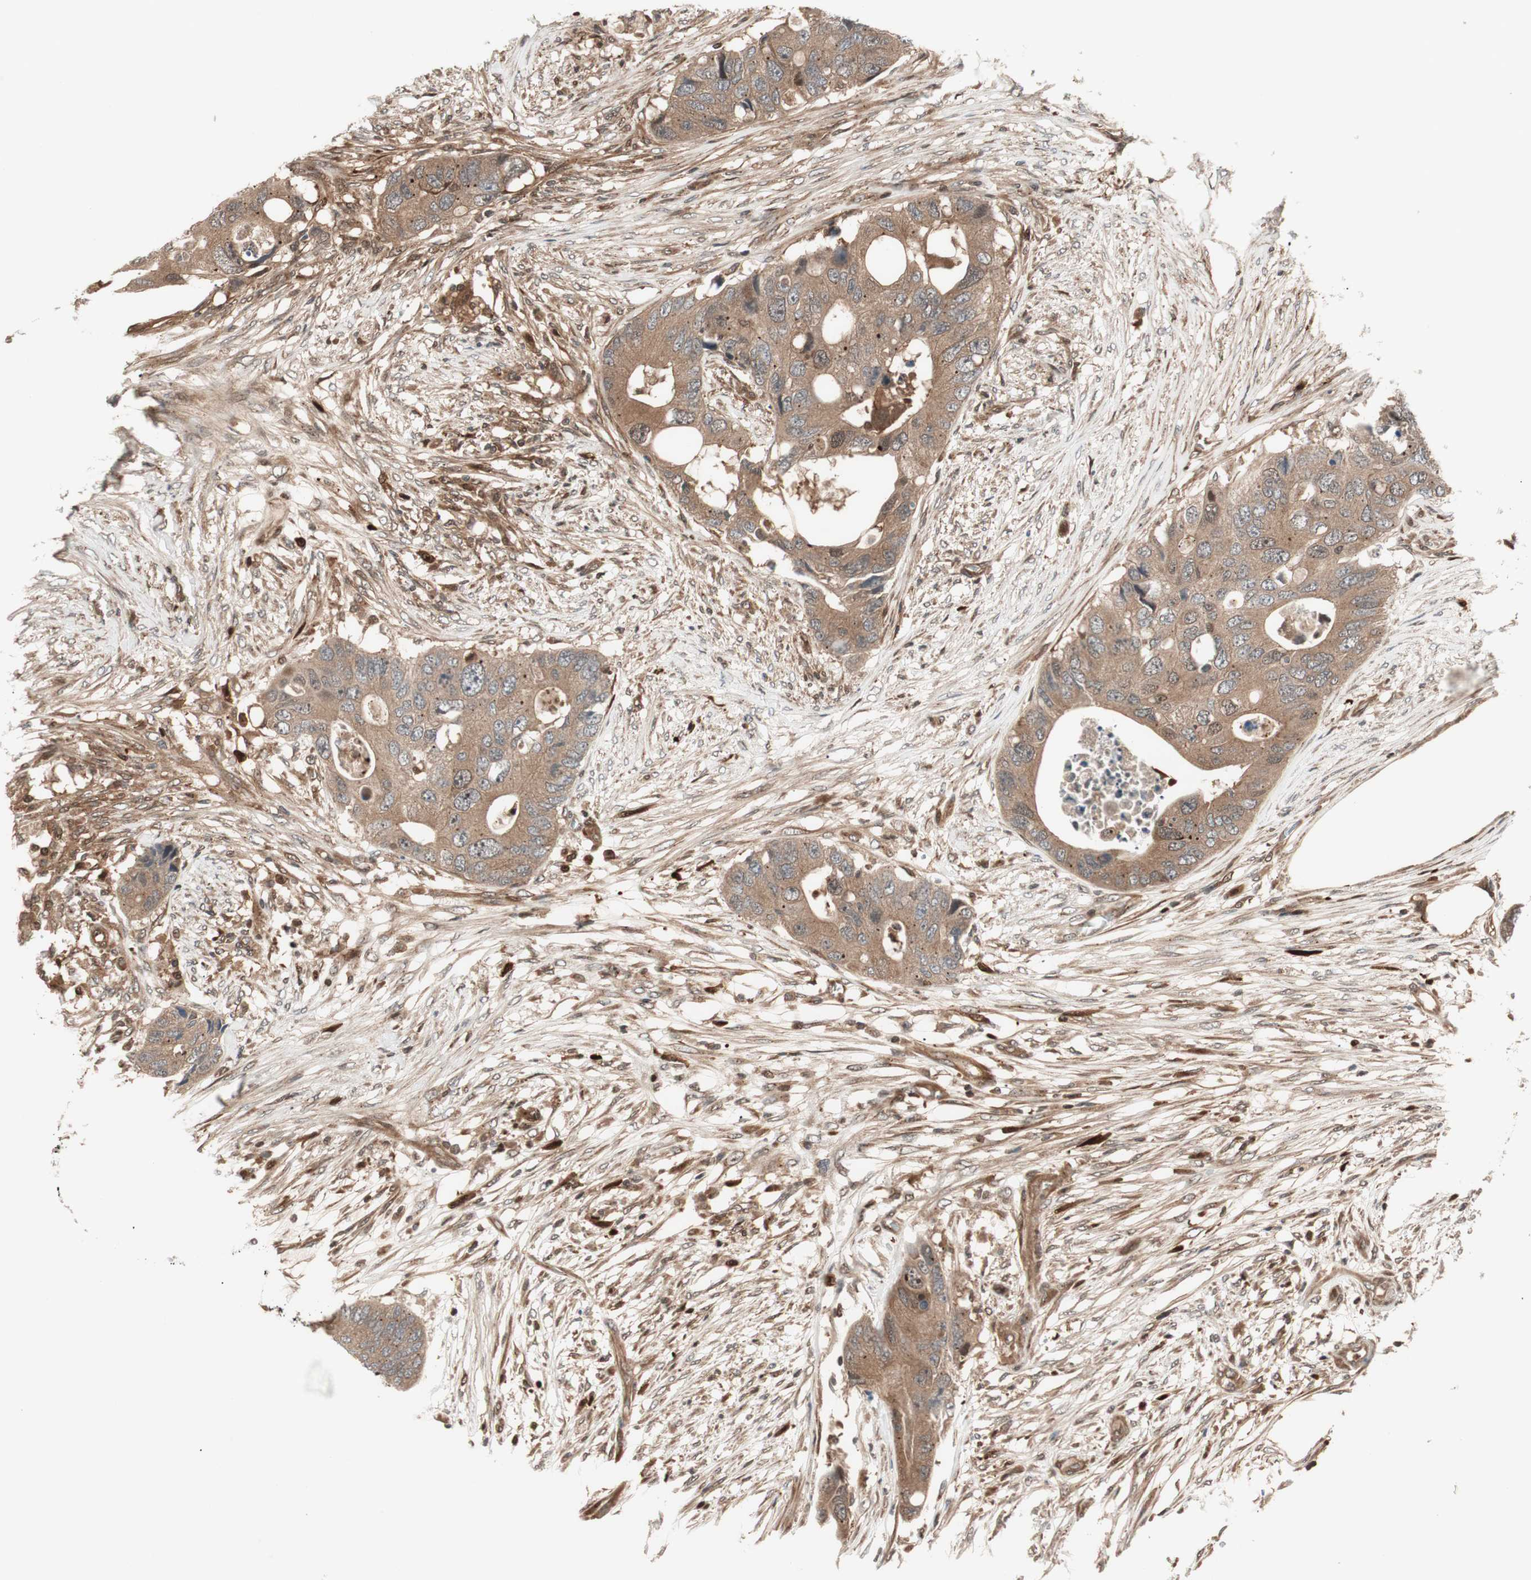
{"staining": {"intensity": "moderate", "quantity": ">75%", "location": "cytoplasmic/membranous"}, "tissue": "colorectal cancer", "cell_type": "Tumor cells", "image_type": "cancer", "snomed": [{"axis": "morphology", "description": "Adenocarcinoma, NOS"}, {"axis": "topography", "description": "Colon"}], "caption": "Moderate cytoplasmic/membranous expression is identified in about >75% of tumor cells in colorectal adenocarcinoma. (DAB (3,3'-diaminobenzidine) IHC, brown staining for protein, blue staining for nuclei).", "gene": "PRKG2", "patient": {"sex": "male", "age": 71}}